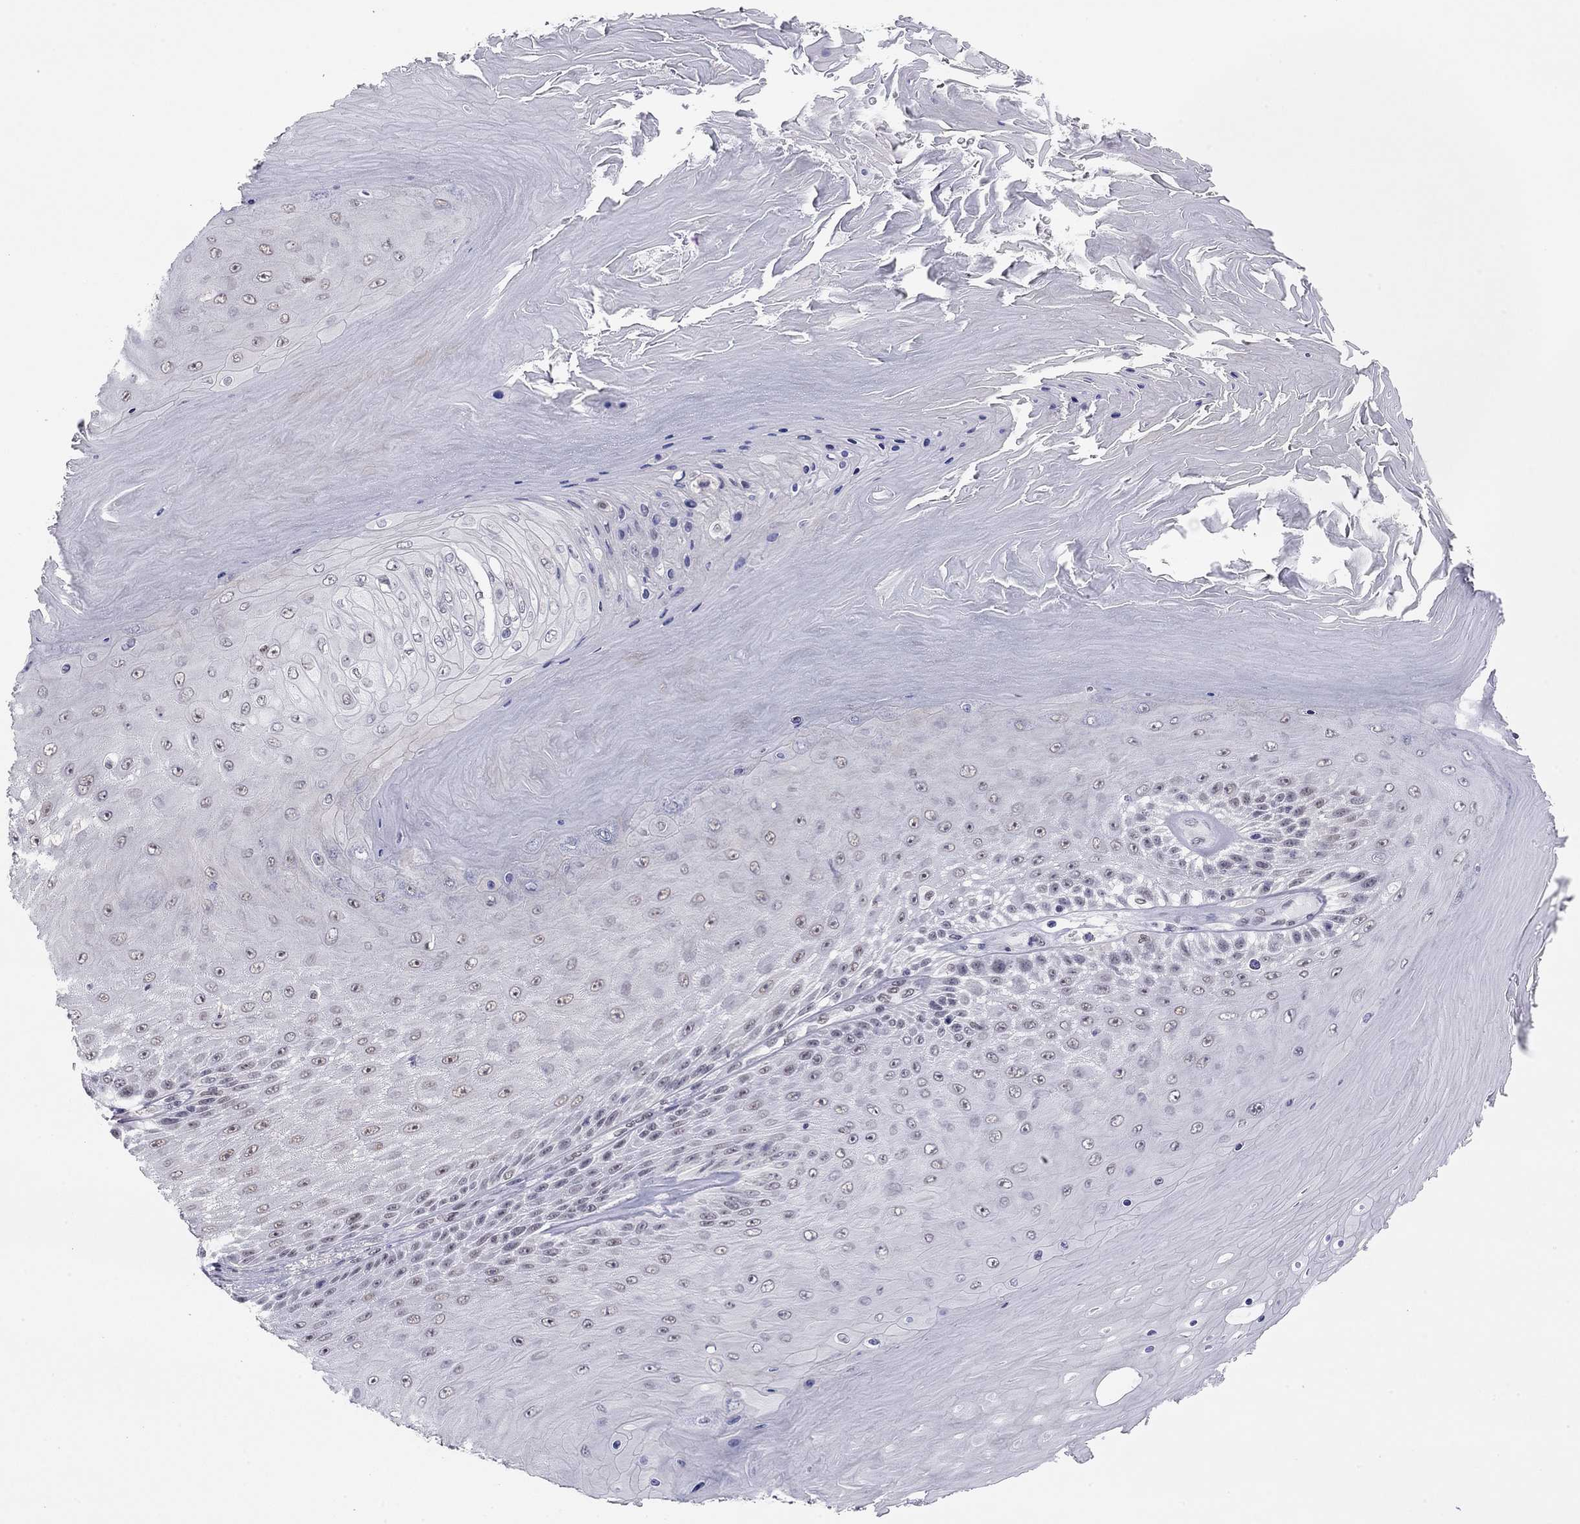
{"staining": {"intensity": "negative", "quantity": "none", "location": "none"}, "tissue": "skin cancer", "cell_type": "Tumor cells", "image_type": "cancer", "snomed": [{"axis": "morphology", "description": "Squamous cell carcinoma, NOS"}, {"axis": "topography", "description": "Skin"}], "caption": "High power microscopy histopathology image of an immunohistochemistry (IHC) histopathology image of squamous cell carcinoma (skin), revealing no significant staining in tumor cells.", "gene": "DOT1L", "patient": {"sex": "male", "age": 62}}